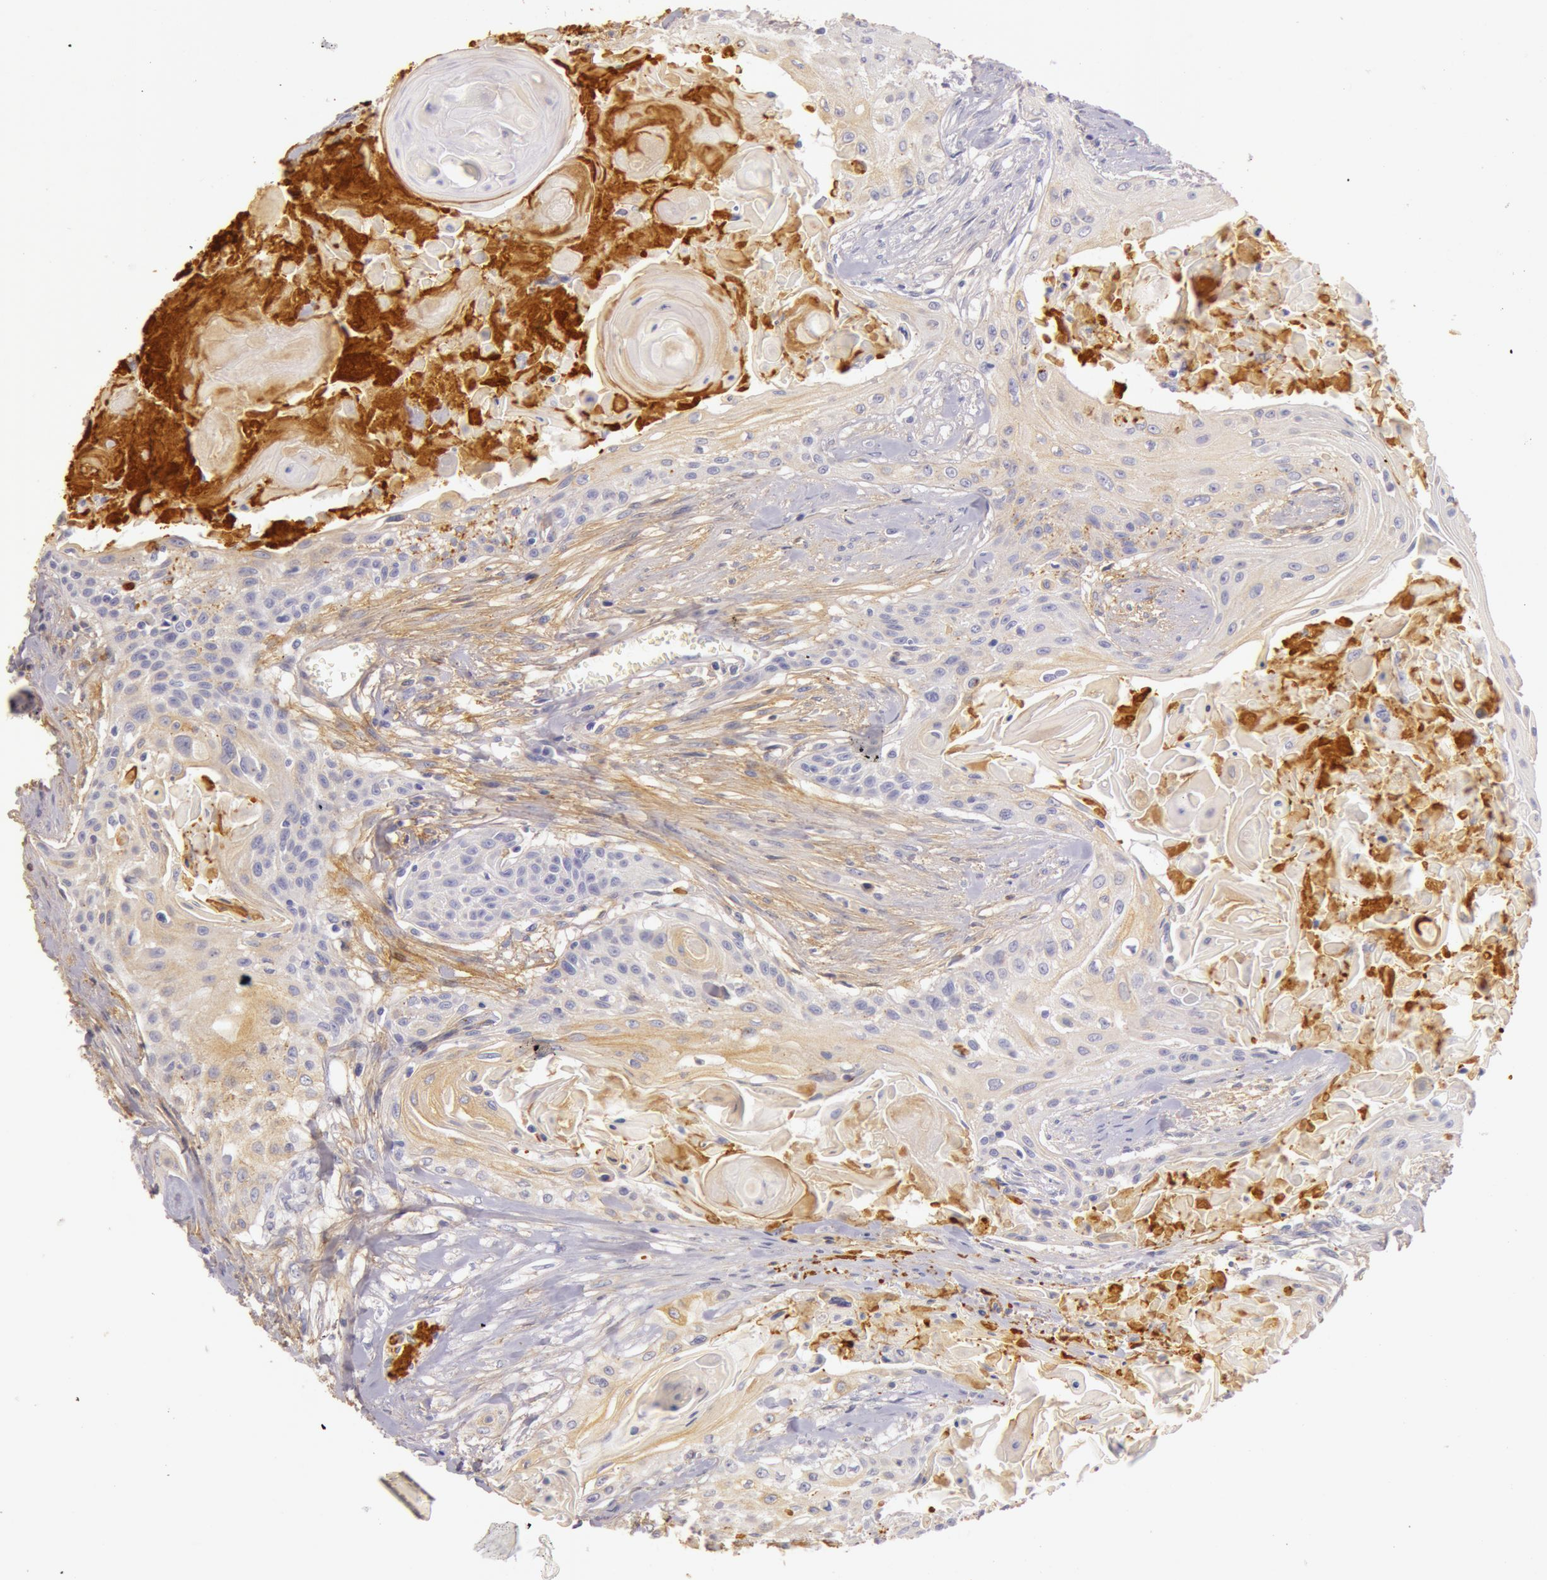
{"staining": {"intensity": "moderate", "quantity": "25%-75%", "location": "cytoplasmic/membranous"}, "tissue": "head and neck cancer", "cell_type": "Tumor cells", "image_type": "cancer", "snomed": [{"axis": "morphology", "description": "Squamous cell carcinoma, NOS"}, {"axis": "morphology", "description": "Squamous cell carcinoma, metastatic, NOS"}, {"axis": "topography", "description": "Lymph node"}, {"axis": "topography", "description": "Salivary gland"}, {"axis": "topography", "description": "Head-Neck"}], "caption": "There is medium levels of moderate cytoplasmic/membranous positivity in tumor cells of squamous cell carcinoma (head and neck), as demonstrated by immunohistochemical staining (brown color).", "gene": "C4BPA", "patient": {"sex": "female", "age": 74}}